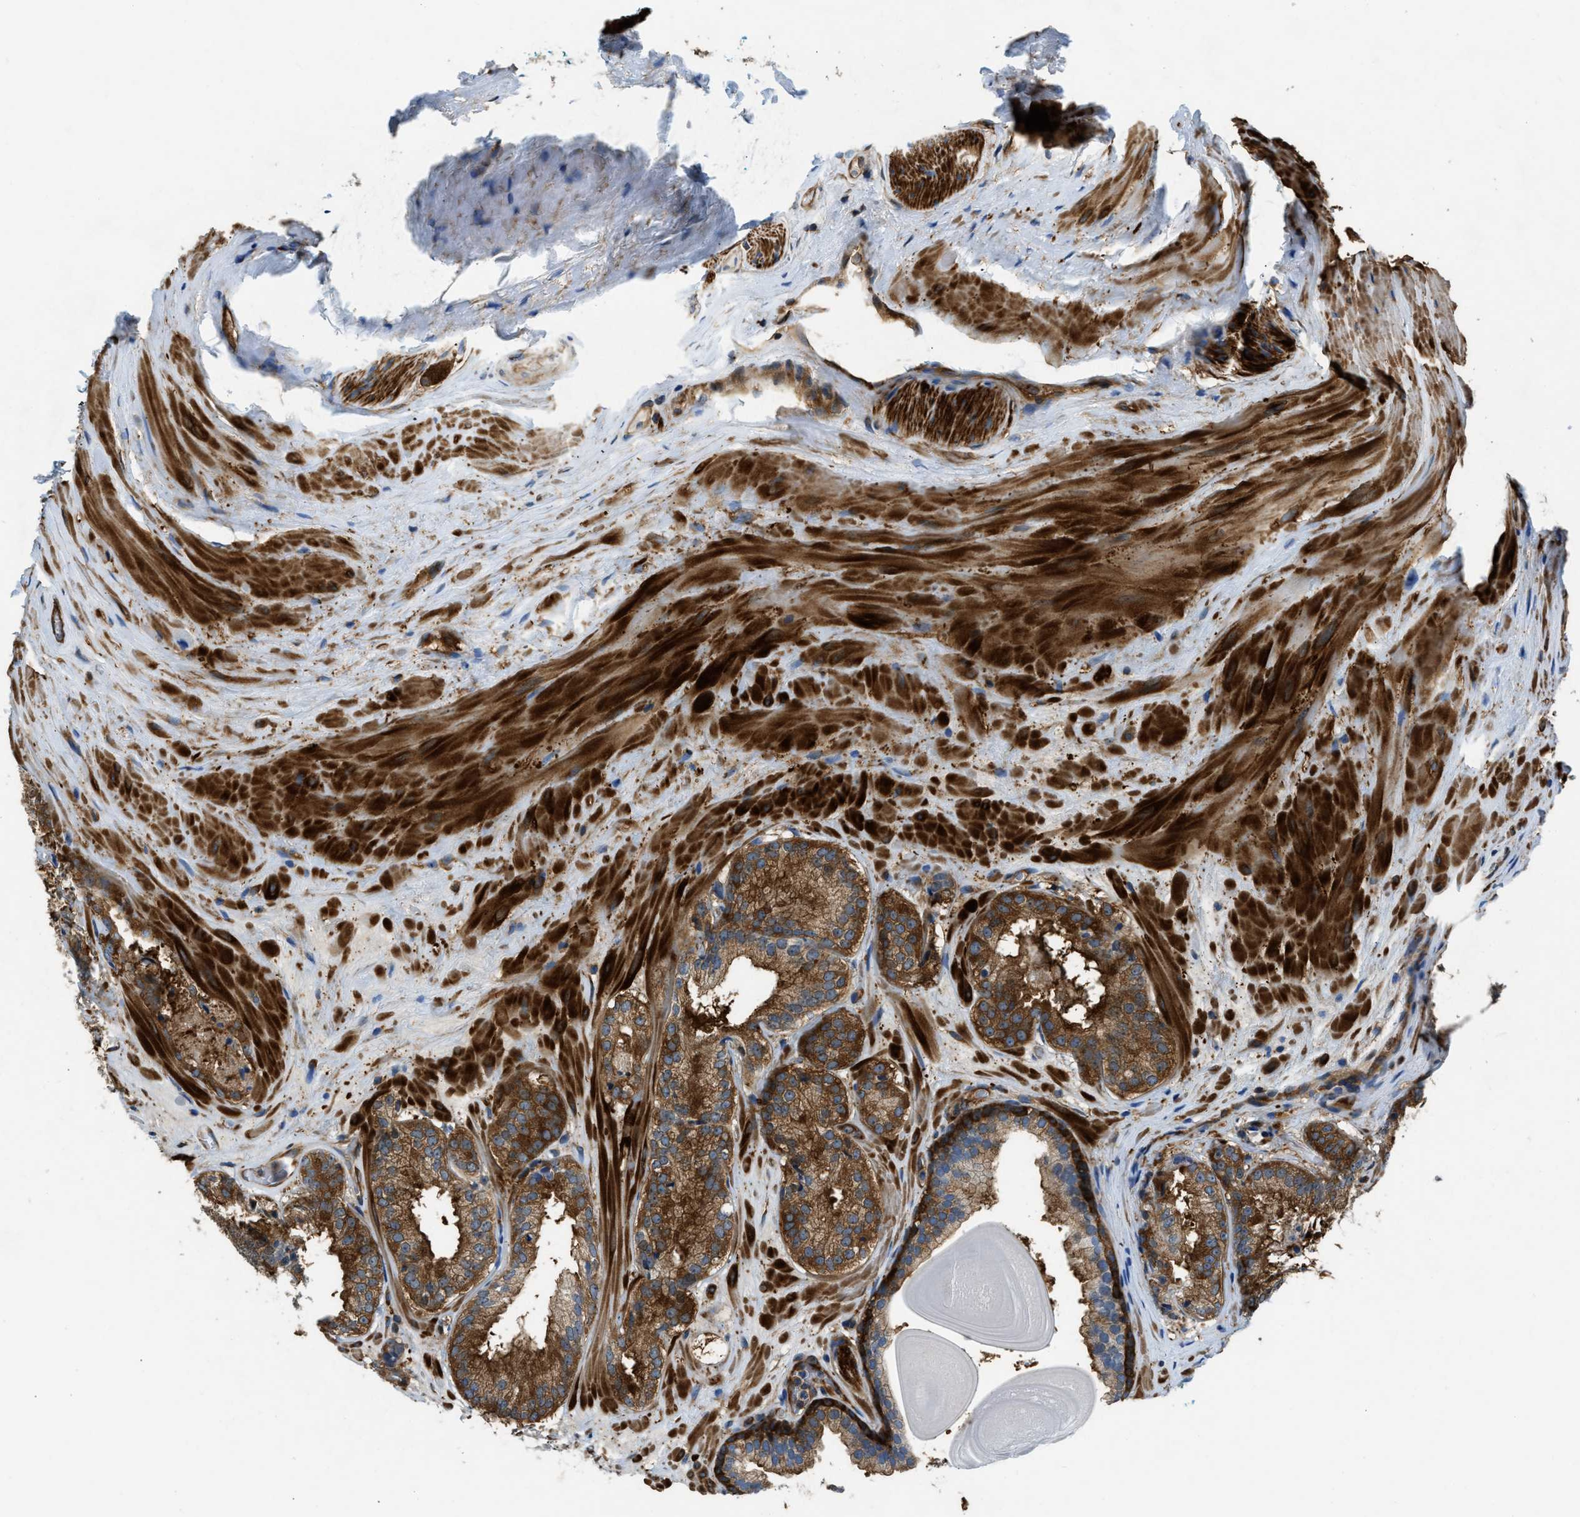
{"staining": {"intensity": "strong", "quantity": ">75%", "location": "cytoplasmic/membranous"}, "tissue": "prostate cancer", "cell_type": "Tumor cells", "image_type": "cancer", "snomed": [{"axis": "morphology", "description": "Adenocarcinoma, High grade"}, {"axis": "topography", "description": "Prostate"}], "caption": "Immunohistochemical staining of human high-grade adenocarcinoma (prostate) shows strong cytoplasmic/membranous protein expression in approximately >75% of tumor cells. (DAB = brown stain, brightfield microscopy at high magnification).", "gene": "PFKP", "patient": {"sex": "male", "age": 65}}